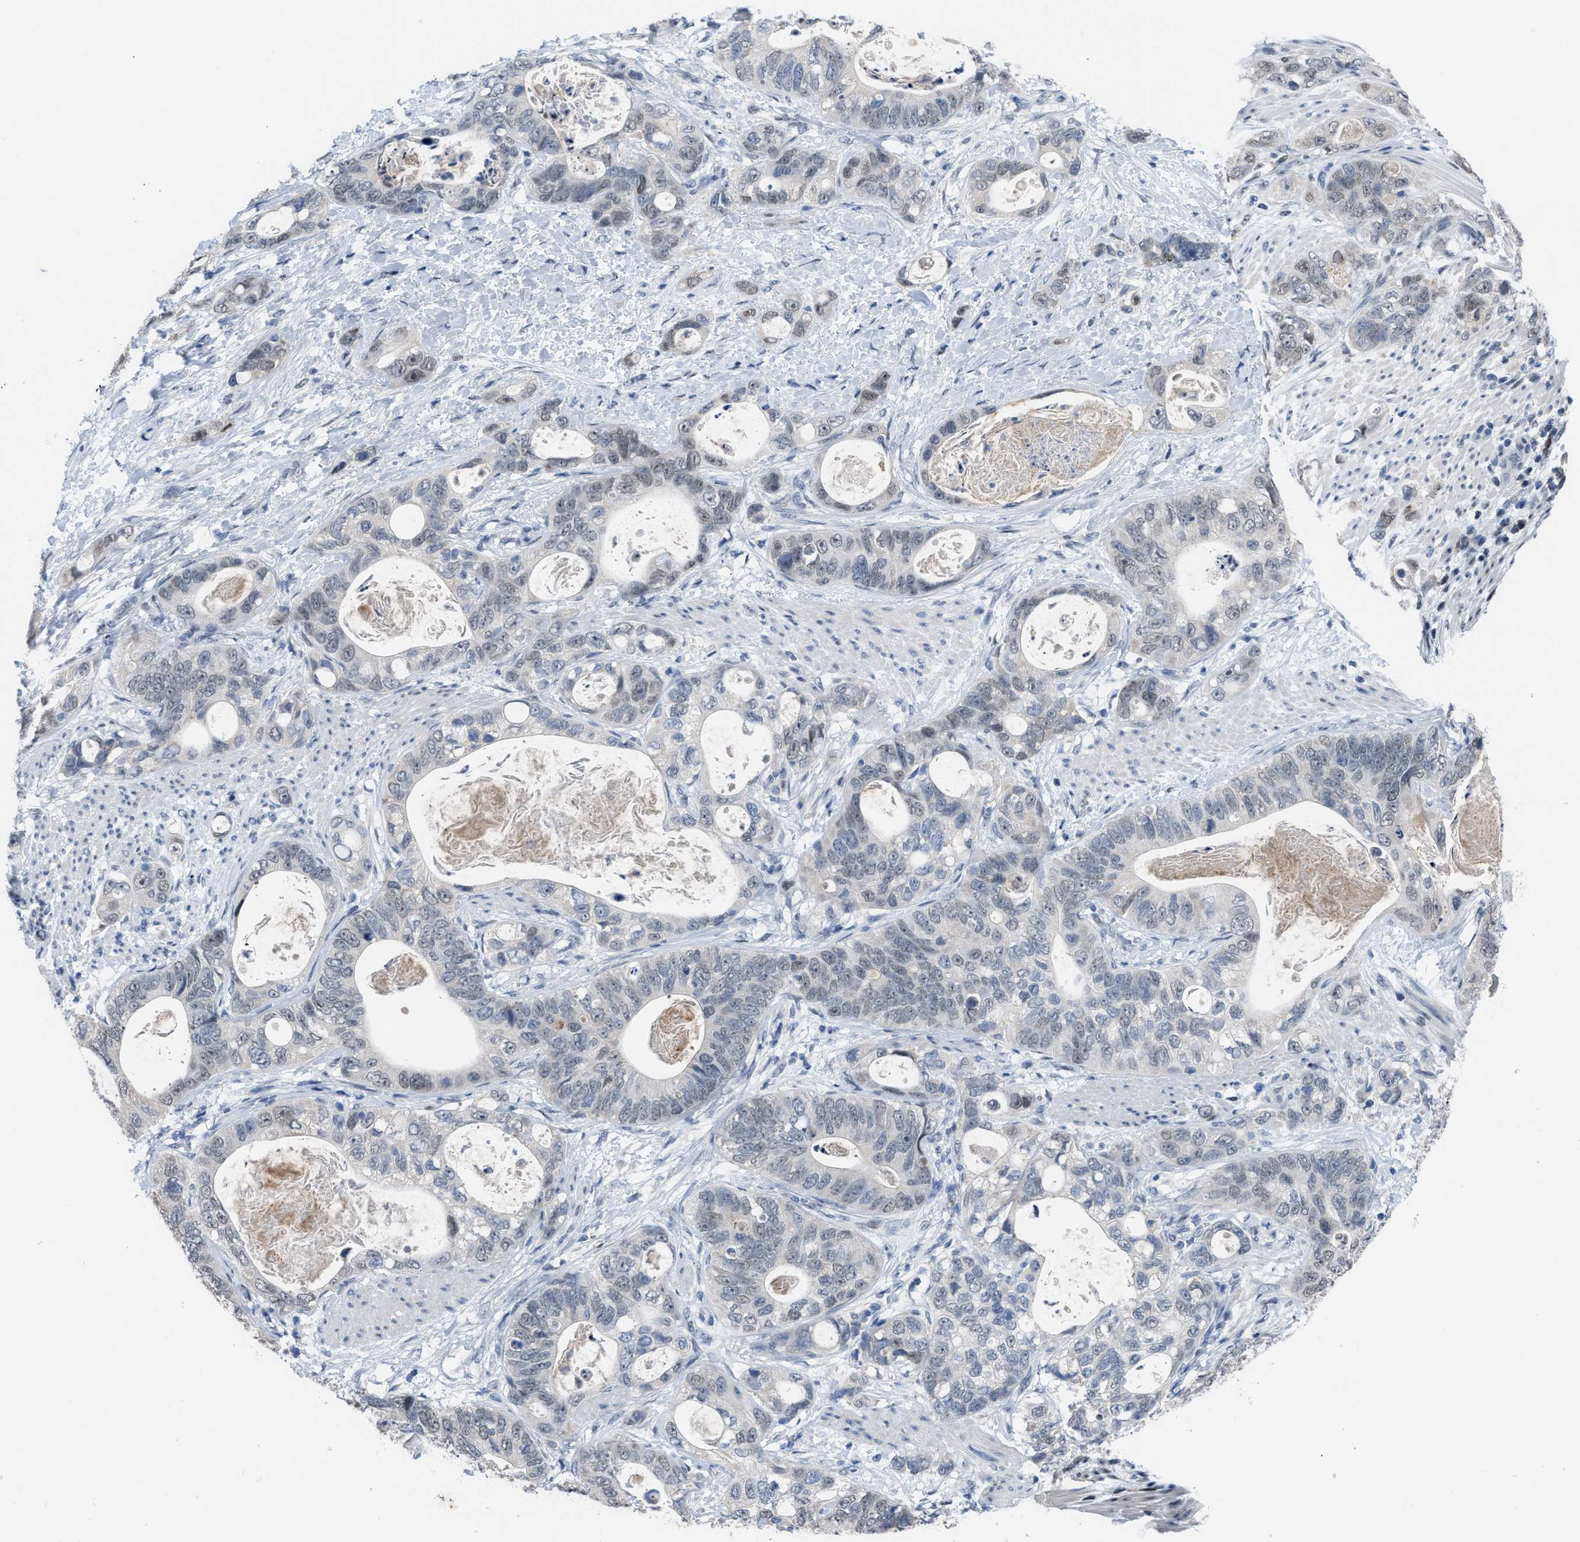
{"staining": {"intensity": "negative", "quantity": "none", "location": "none"}, "tissue": "stomach cancer", "cell_type": "Tumor cells", "image_type": "cancer", "snomed": [{"axis": "morphology", "description": "Normal tissue, NOS"}, {"axis": "morphology", "description": "Adenocarcinoma, NOS"}, {"axis": "topography", "description": "Stomach"}], "caption": "DAB immunohistochemical staining of human stomach cancer (adenocarcinoma) demonstrates no significant staining in tumor cells.", "gene": "SETDB1", "patient": {"sex": "female", "age": 89}}